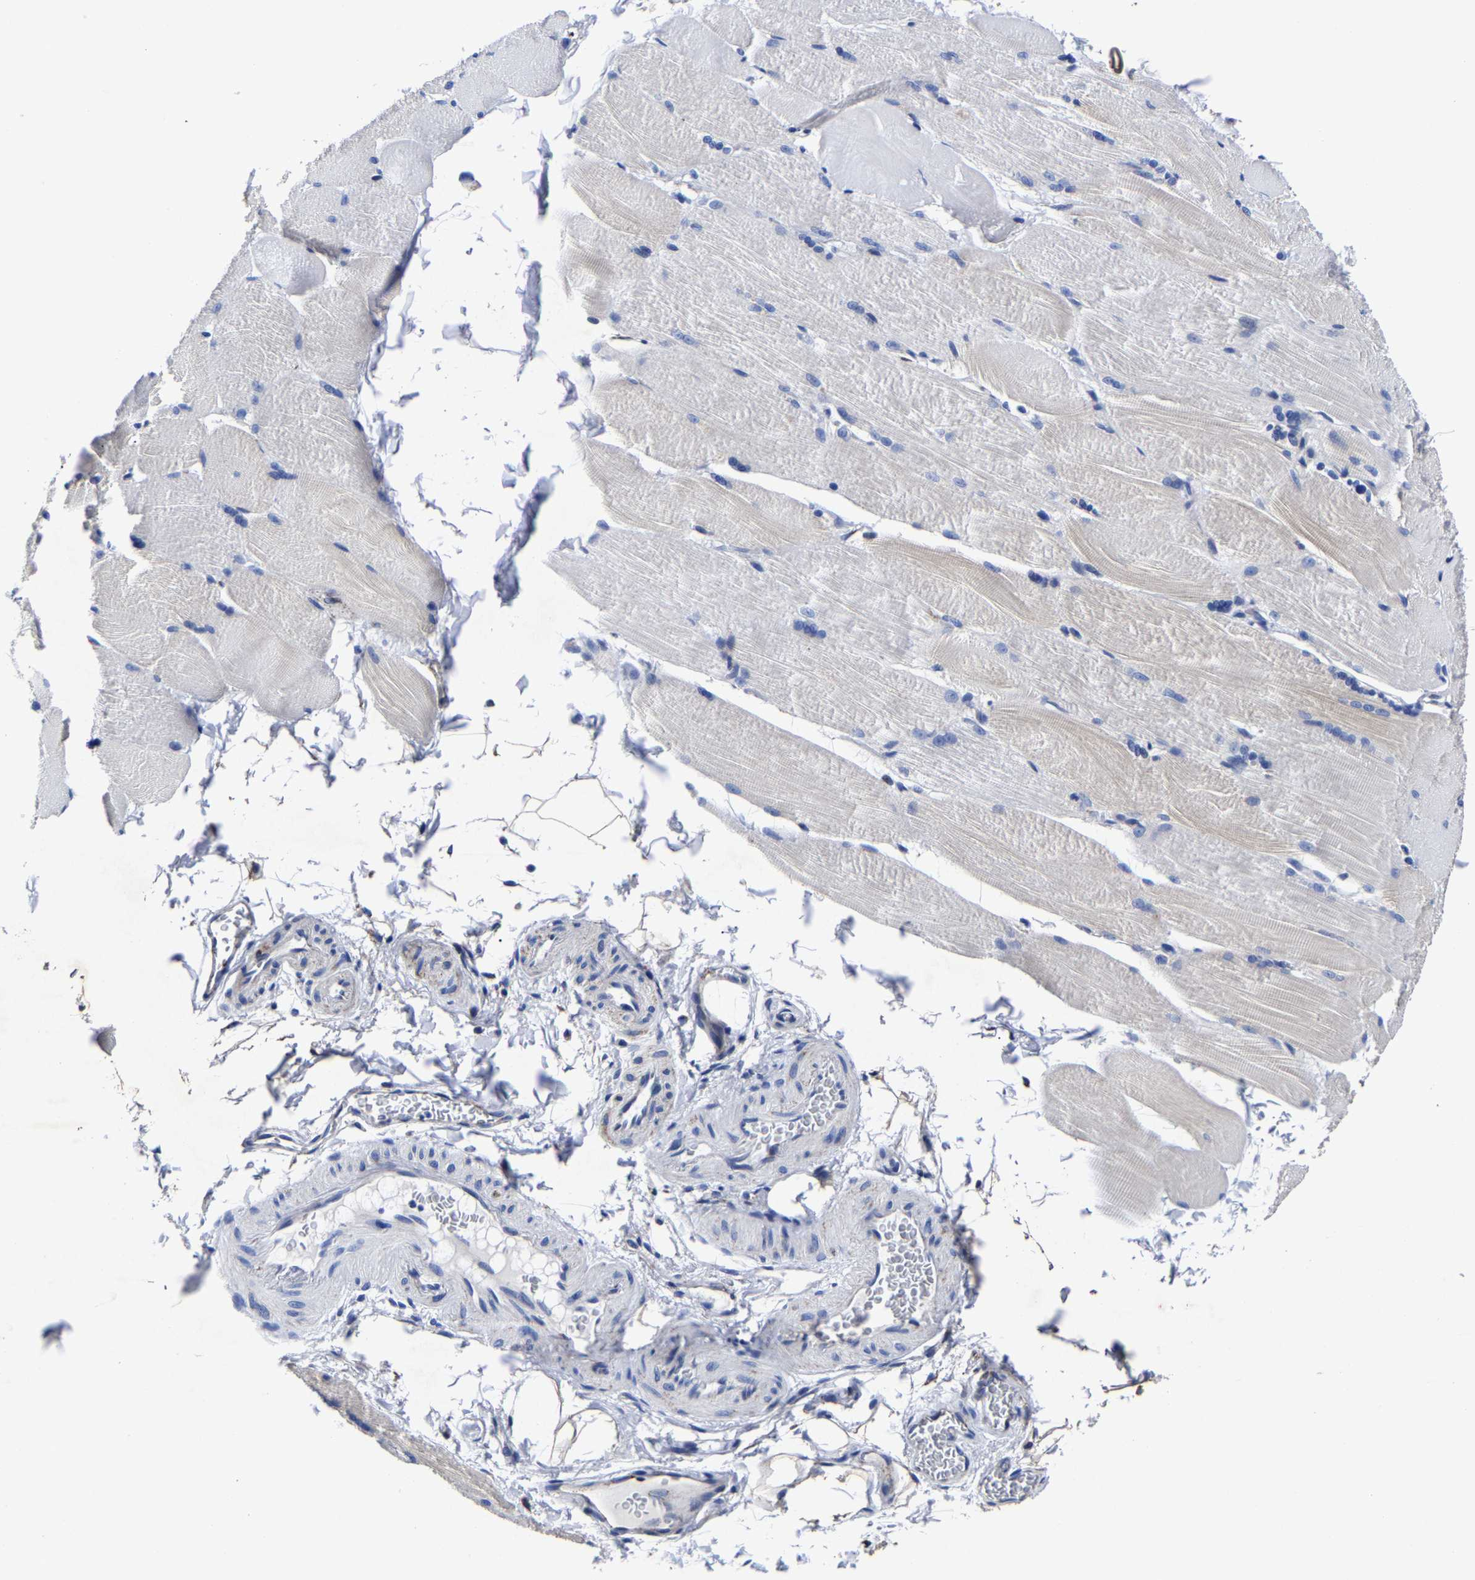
{"staining": {"intensity": "weak", "quantity": "25%-75%", "location": "cytoplasmic/membranous"}, "tissue": "skeletal muscle", "cell_type": "Myocytes", "image_type": "normal", "snomed": [{"axis": "morphology", "description": "Normal tissue, NOS"}, {"axis": "topography", "description": "Skin"}, {"axis": "topography", "description": "Skeletal muscle"}], "caption": "The micrograph demonstrates a brown stain indicating the presence of a protein in the cytoplasmic/membranous of myocytes in skeletal muscle. (Stains: DAB (3,3'-diaminobenzidine) in brown, nuclei in blue, Microscopy: brightfield microscopy at high magnification).", "gene": "AASS", "patient": {"sex": "male", "age": 83}}